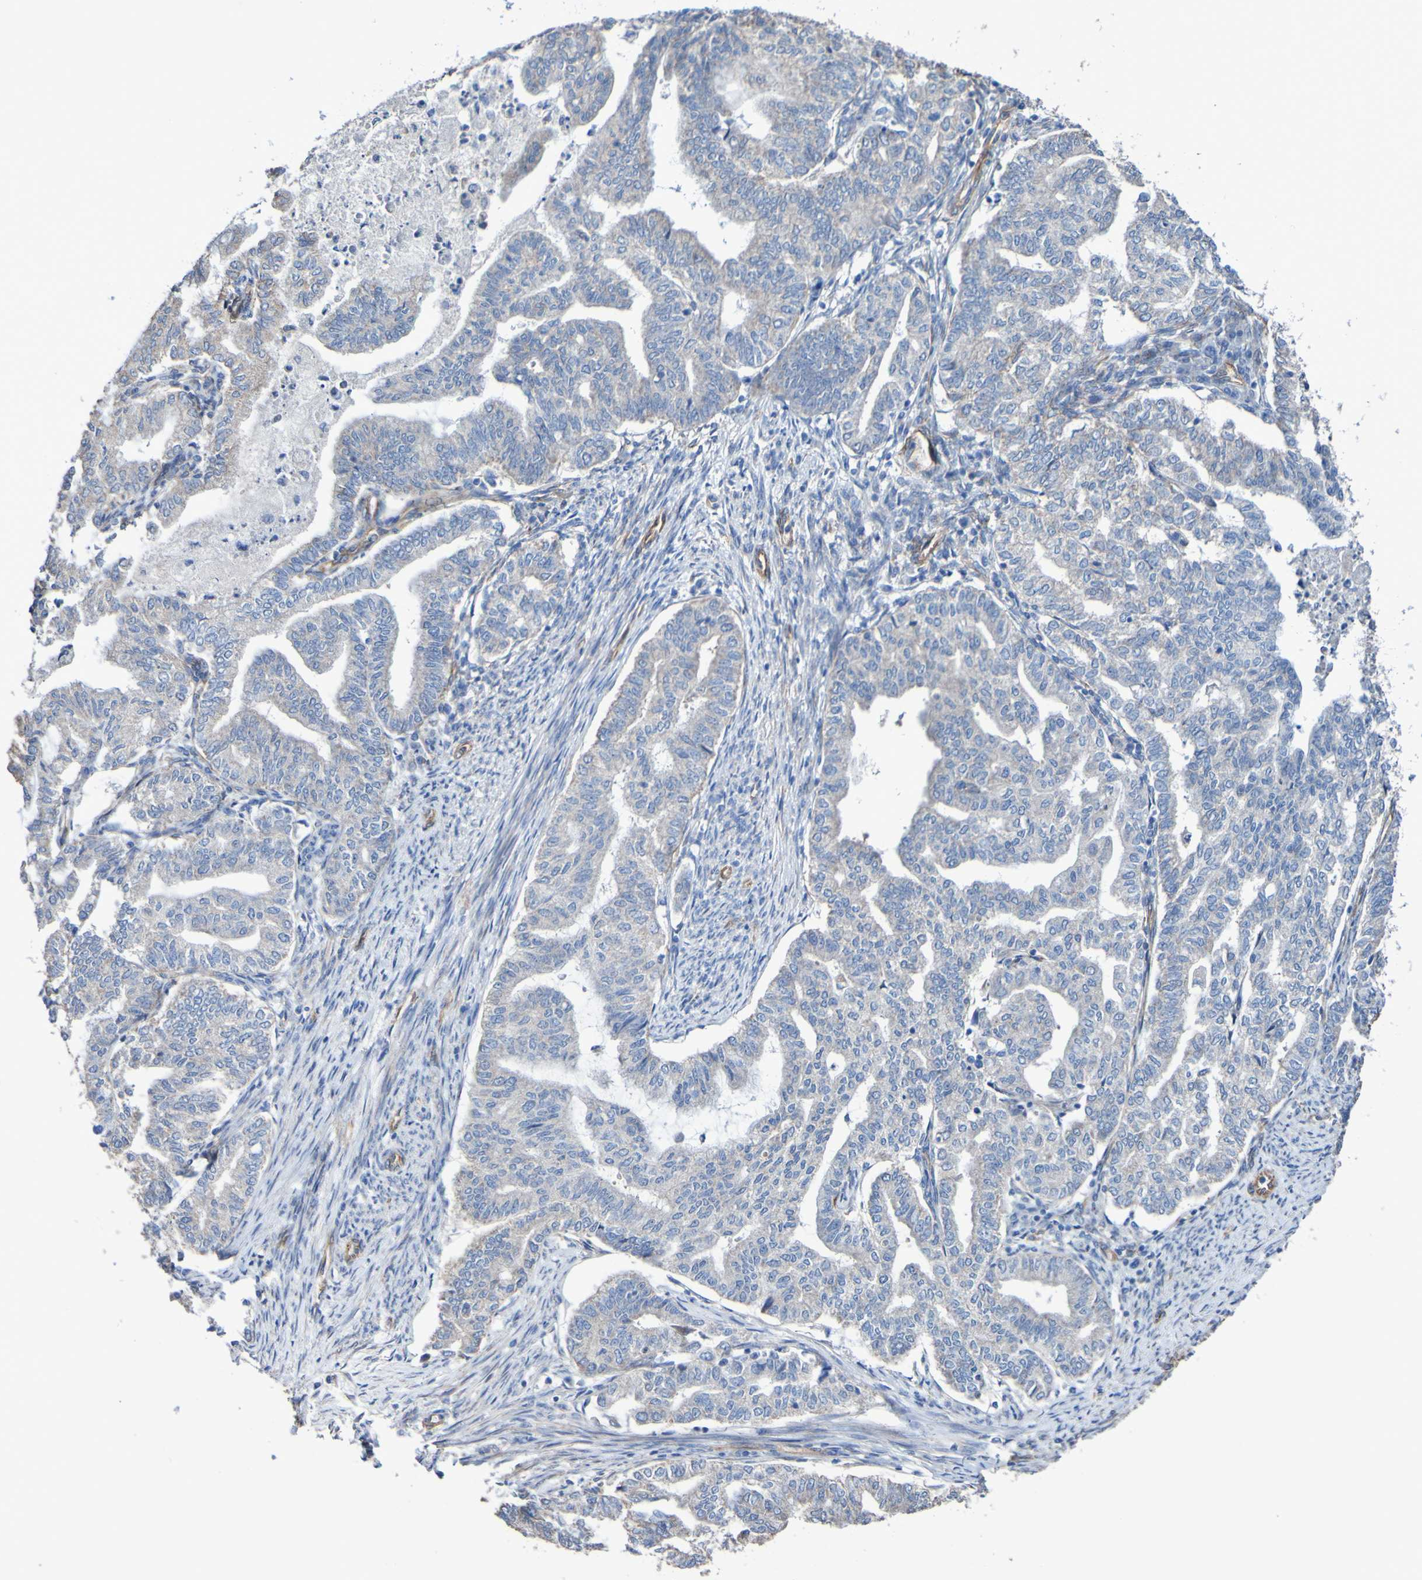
{"staining": {"intensity": "negative", "quantity": "none", "location": "none"}, "tissue": "endometrial cancer", "cell_type": "Tumor cells", "image_type": "cancer", "snomed": [{"axis": "morphology", "description": "Adenocarcinoma, NOS"}, {"axis": "topography", "description": "Endometrium"}], "caption": "Tumor cells show no significant positivity in endometrial cancer.", "gene": "ELMOD3", "patient": {"sex": "female", "age": 79}}